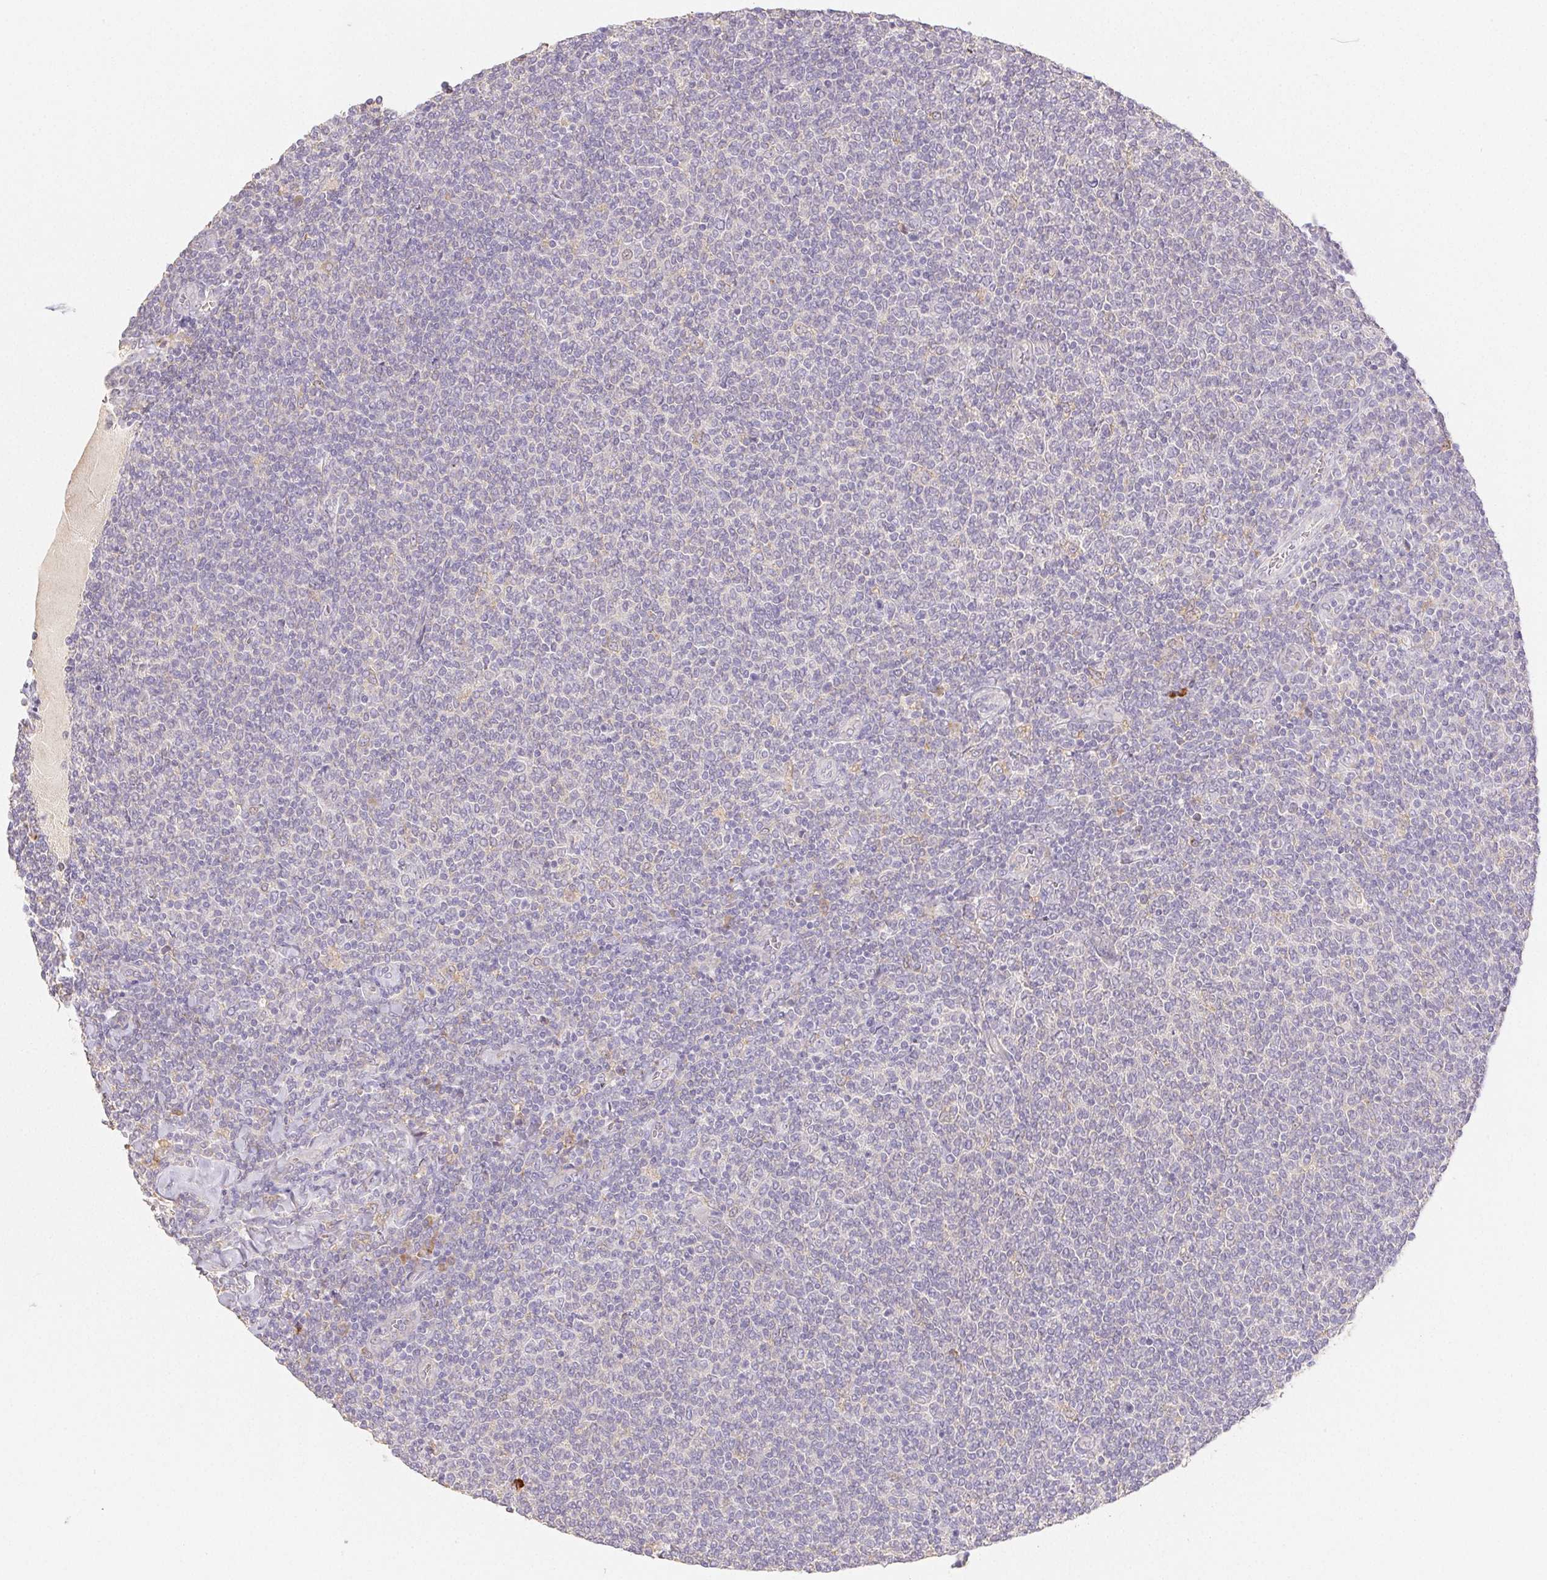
{"staining": {"intensity": "negative", "quantity": "none", "location": "none"}, "tissue": "lymphoma", "cell_type": "Tumor cells", "image_type": "cancer", "snomed": [{"axis": "morphology", "description": "Malignant lymphoma, non-Hodgkin's type, Low grade"}, {"axis": "topography", "description": "Lymph node"}], "caption": "Immunohistochemistry (IHC) histopathology image of neoplastic tissue: low-grade malignant lymphoma, non-Hodgkin's type stained with DAB demonstrates no significant protein staining in tumor cells.", "gene": "ACVR1B", "patient": {"sex": "male", "age": 52}}